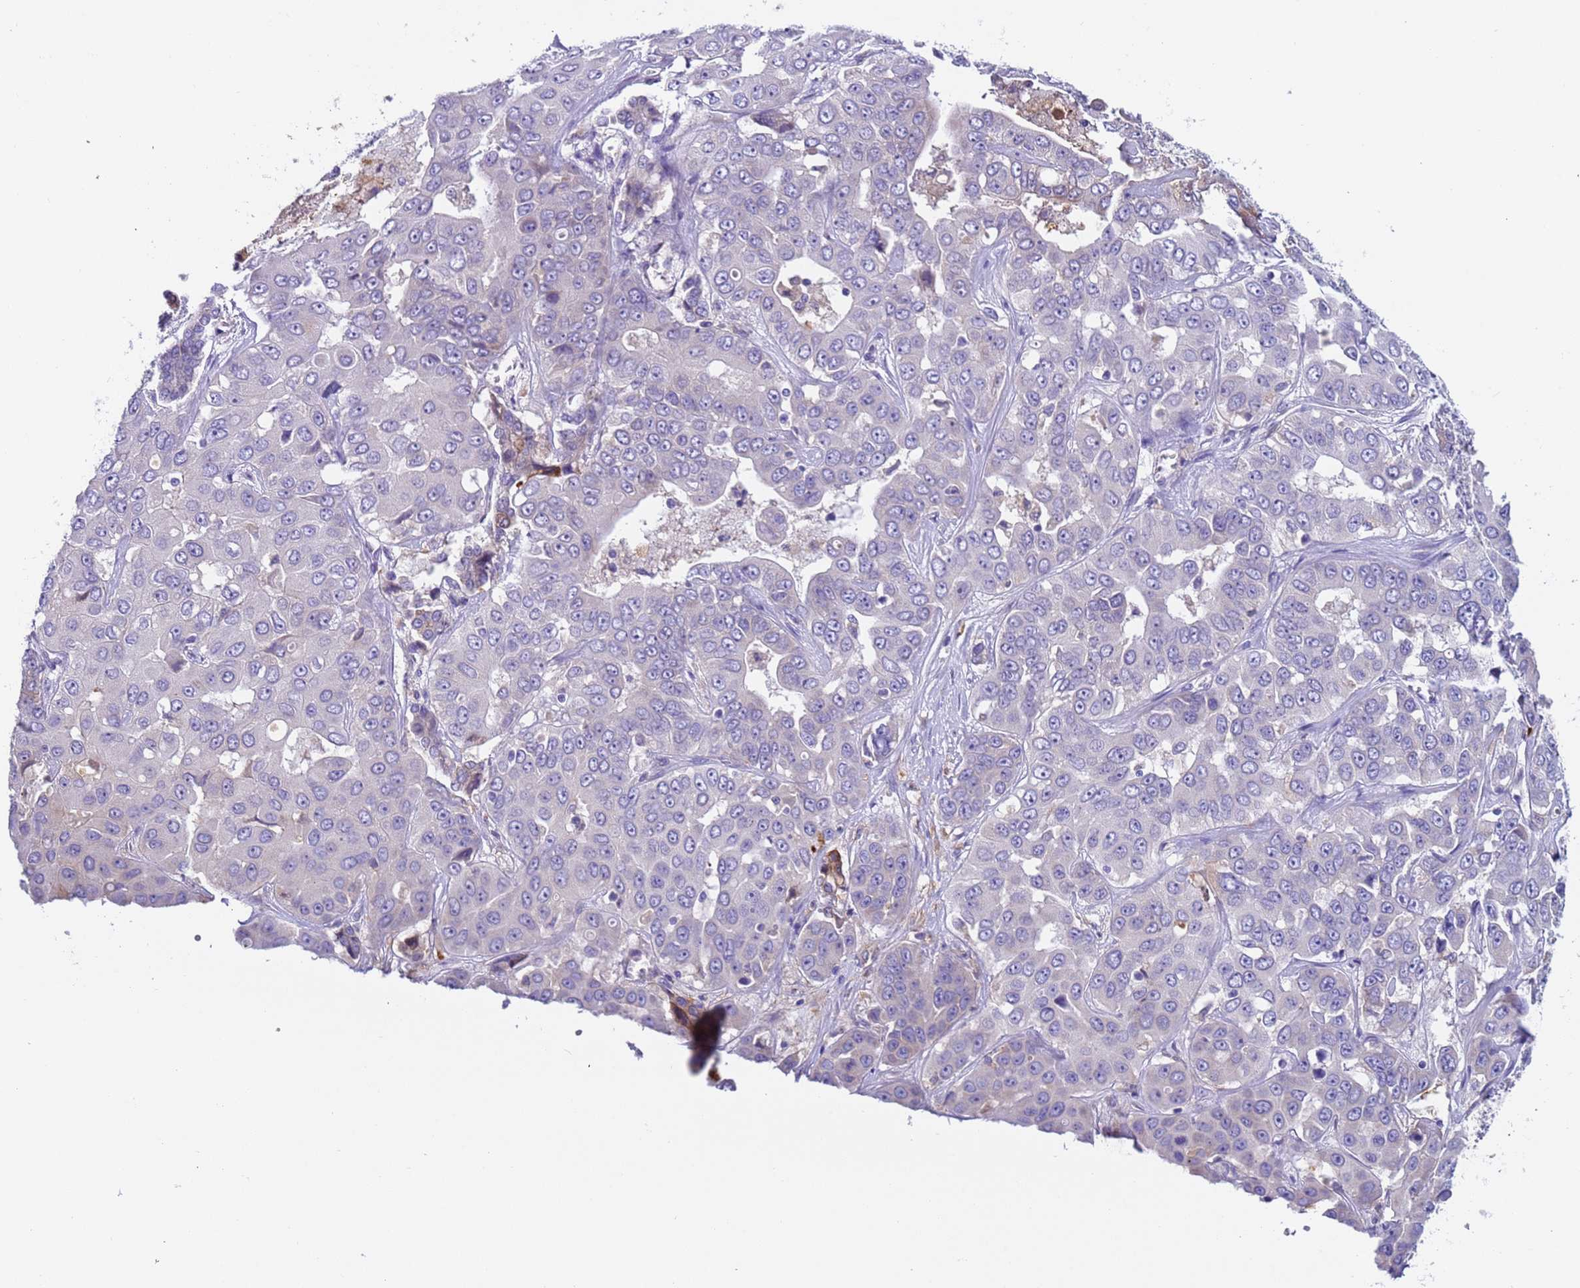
{"staining": {"intensity": "negative", "quantity": "none", "location": "none"}, "tissue": "liver cancer", "cell_type": "Tumor cells", "image_type": "cancer", "snomed": [{"axis": "morphology", "description": "Cholangiocarcinoma"}, {"axis": "topography", "description": "Liver"}], "caption": "High power microscopy histopathology image of an immunohistochemistry (IHC) image of cholangiocarcinoma (liver), revealing no significant expression in tumor cells. Nuclei are stained in blue.", "gene": "PAQR7", "patient": {"sex": "female", "age": 52}}